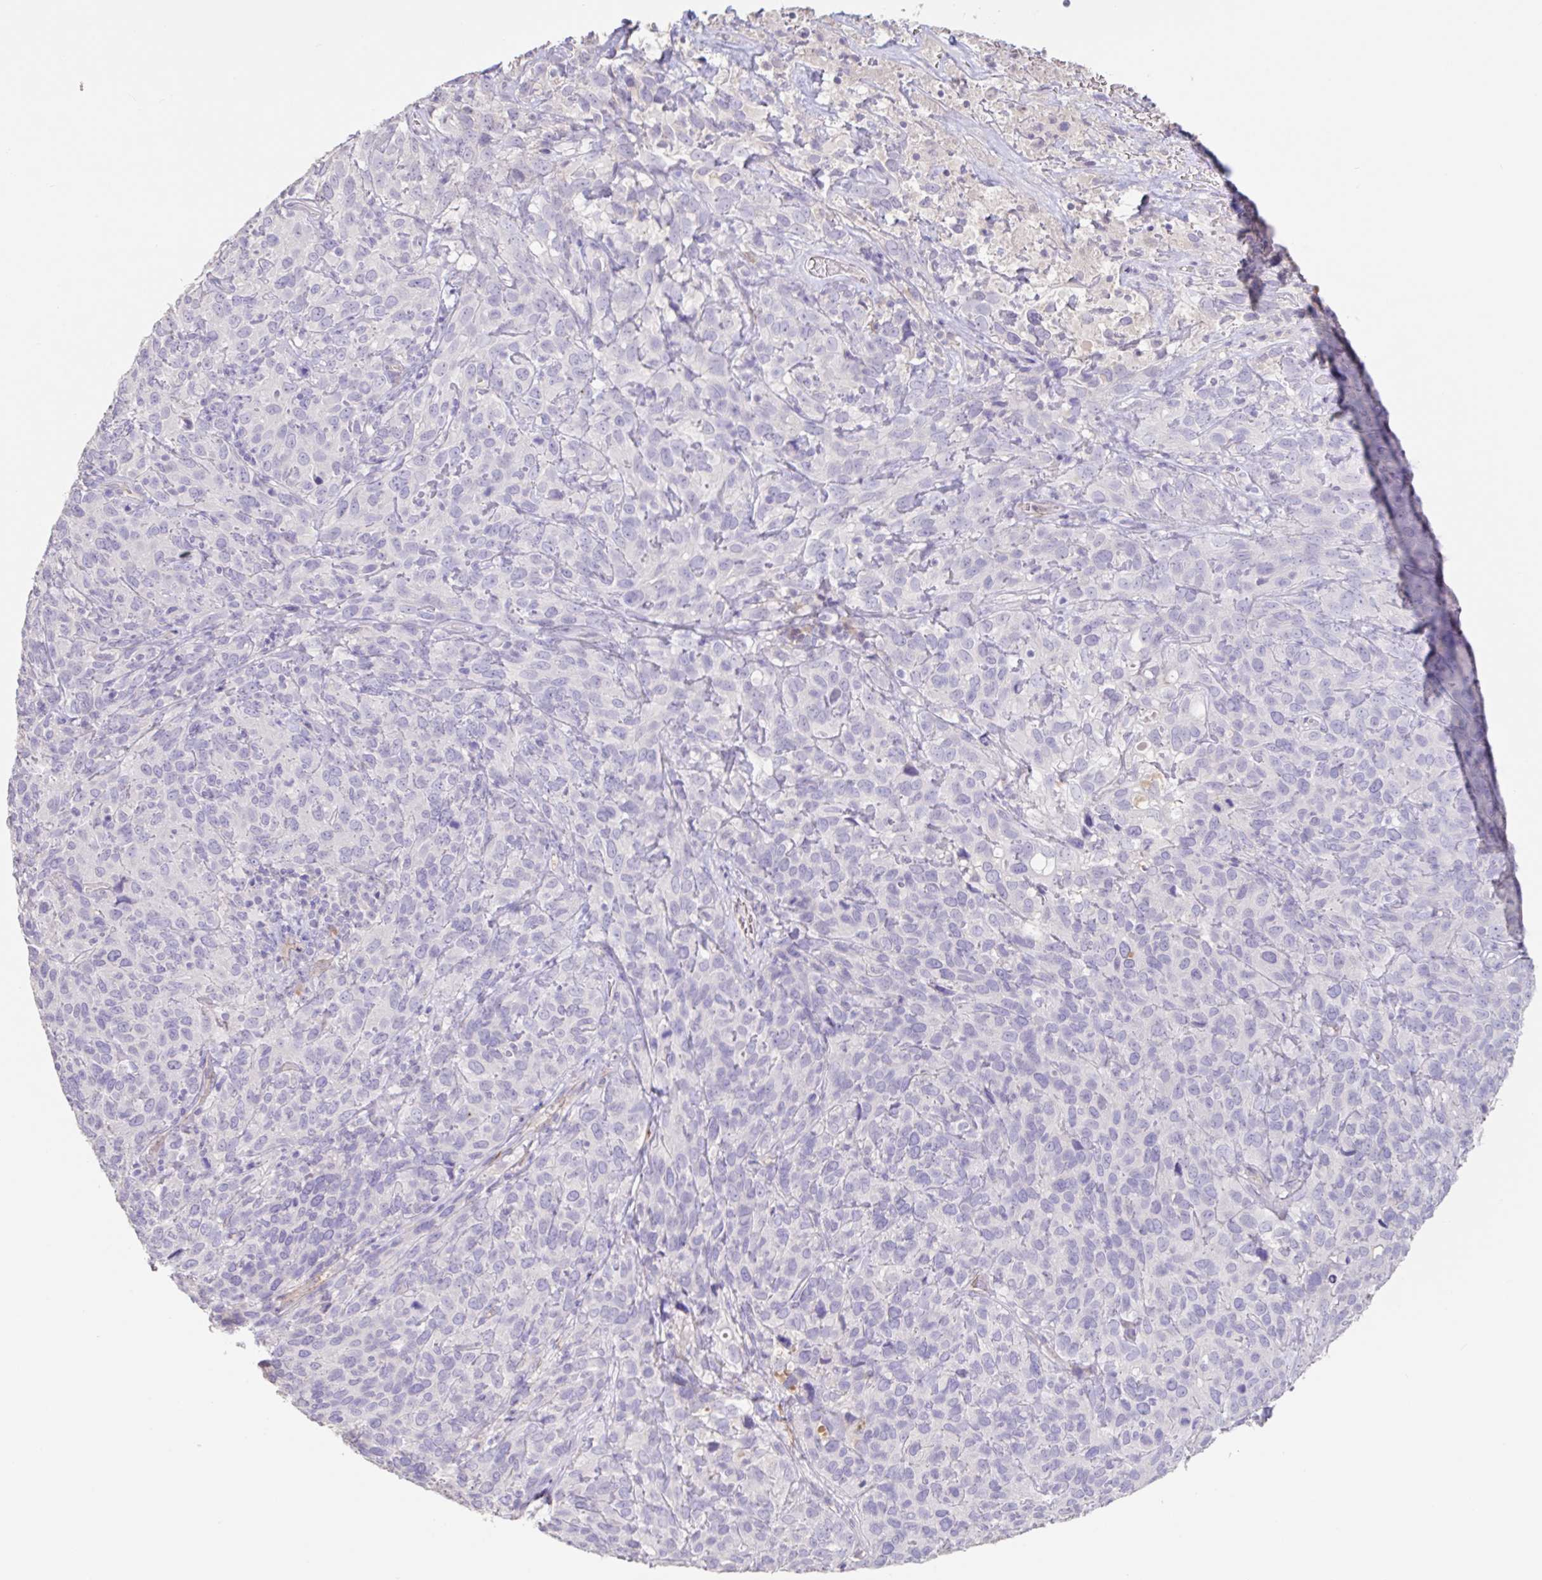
{"staining": {"intensity": "negative", "quantity": "none", "location": "none"}, "tissue": "cervical cancer", "cell_type": "Tumor cells", "image_type": "cancer", "snomed": [{"axis": "morphology", "description": "Squamous cell carcinoma, NOS"}, {"axis": "topography", "description": "Cervix"}], "caption": "Immunohistochemical staining of cervical squamous cell carcinoma shows no significant staining in tumor cells. (DAB immunohistochemistry (IHC) with hematoxylin counter stain).", "gene": "PYGM", "patient": {"sex": "female", "age": 51}}